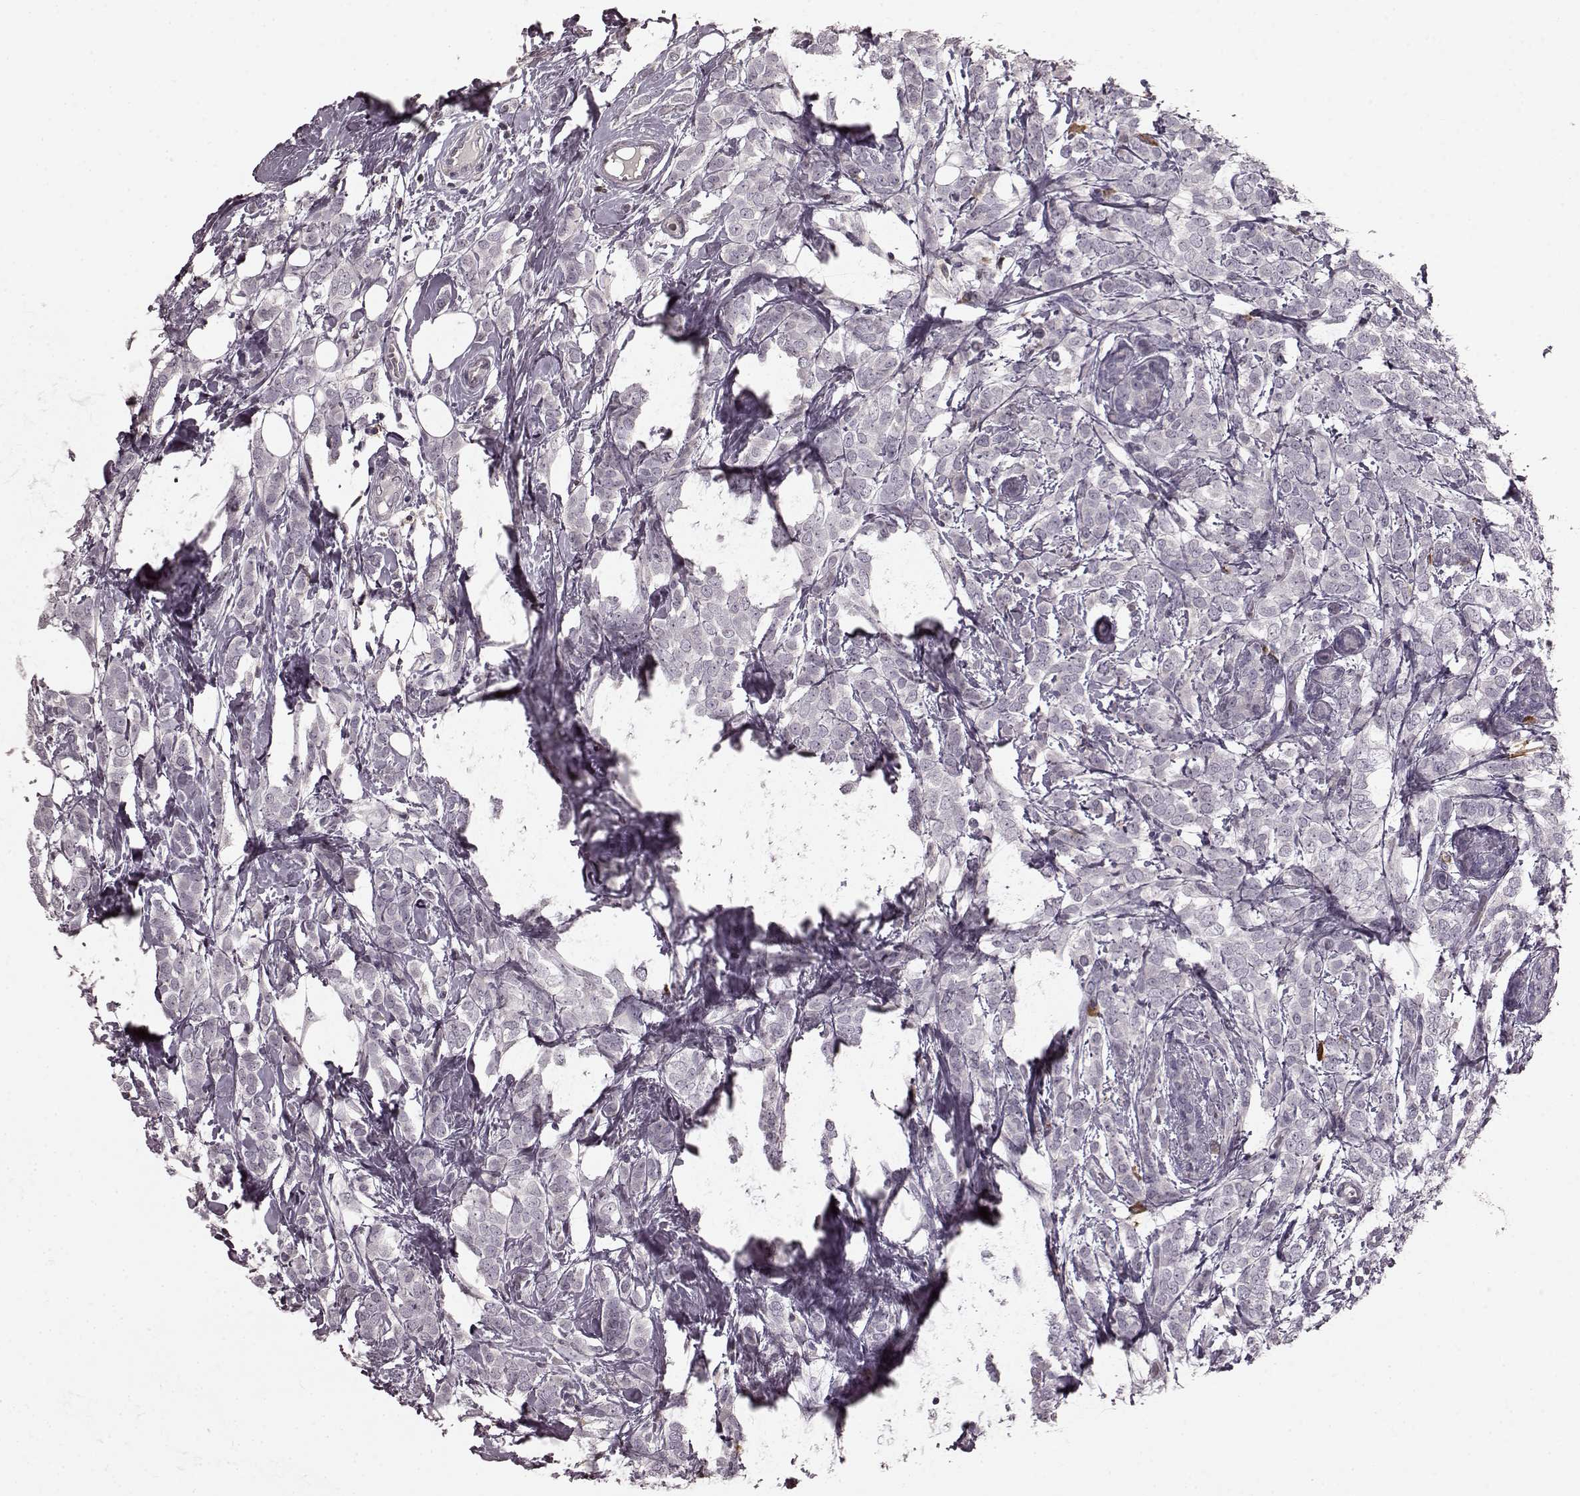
{"staining": {"intensity": "negative", "quantity": "none", "location": "none"}, "tissue": "breast cancer", "cell_type": "Tumor cells", "image_type": "cancer", "snomed": [{"axis": "morphology", "description": "Lobular carcinoma"}, {"axis": "topography", "description": "Breast"}], "caption": "Tumor cells show no significant protein staining in breast lobular carcinoma.", "gene": "CD28", "patient": {"sex": "female", "age": 49}}